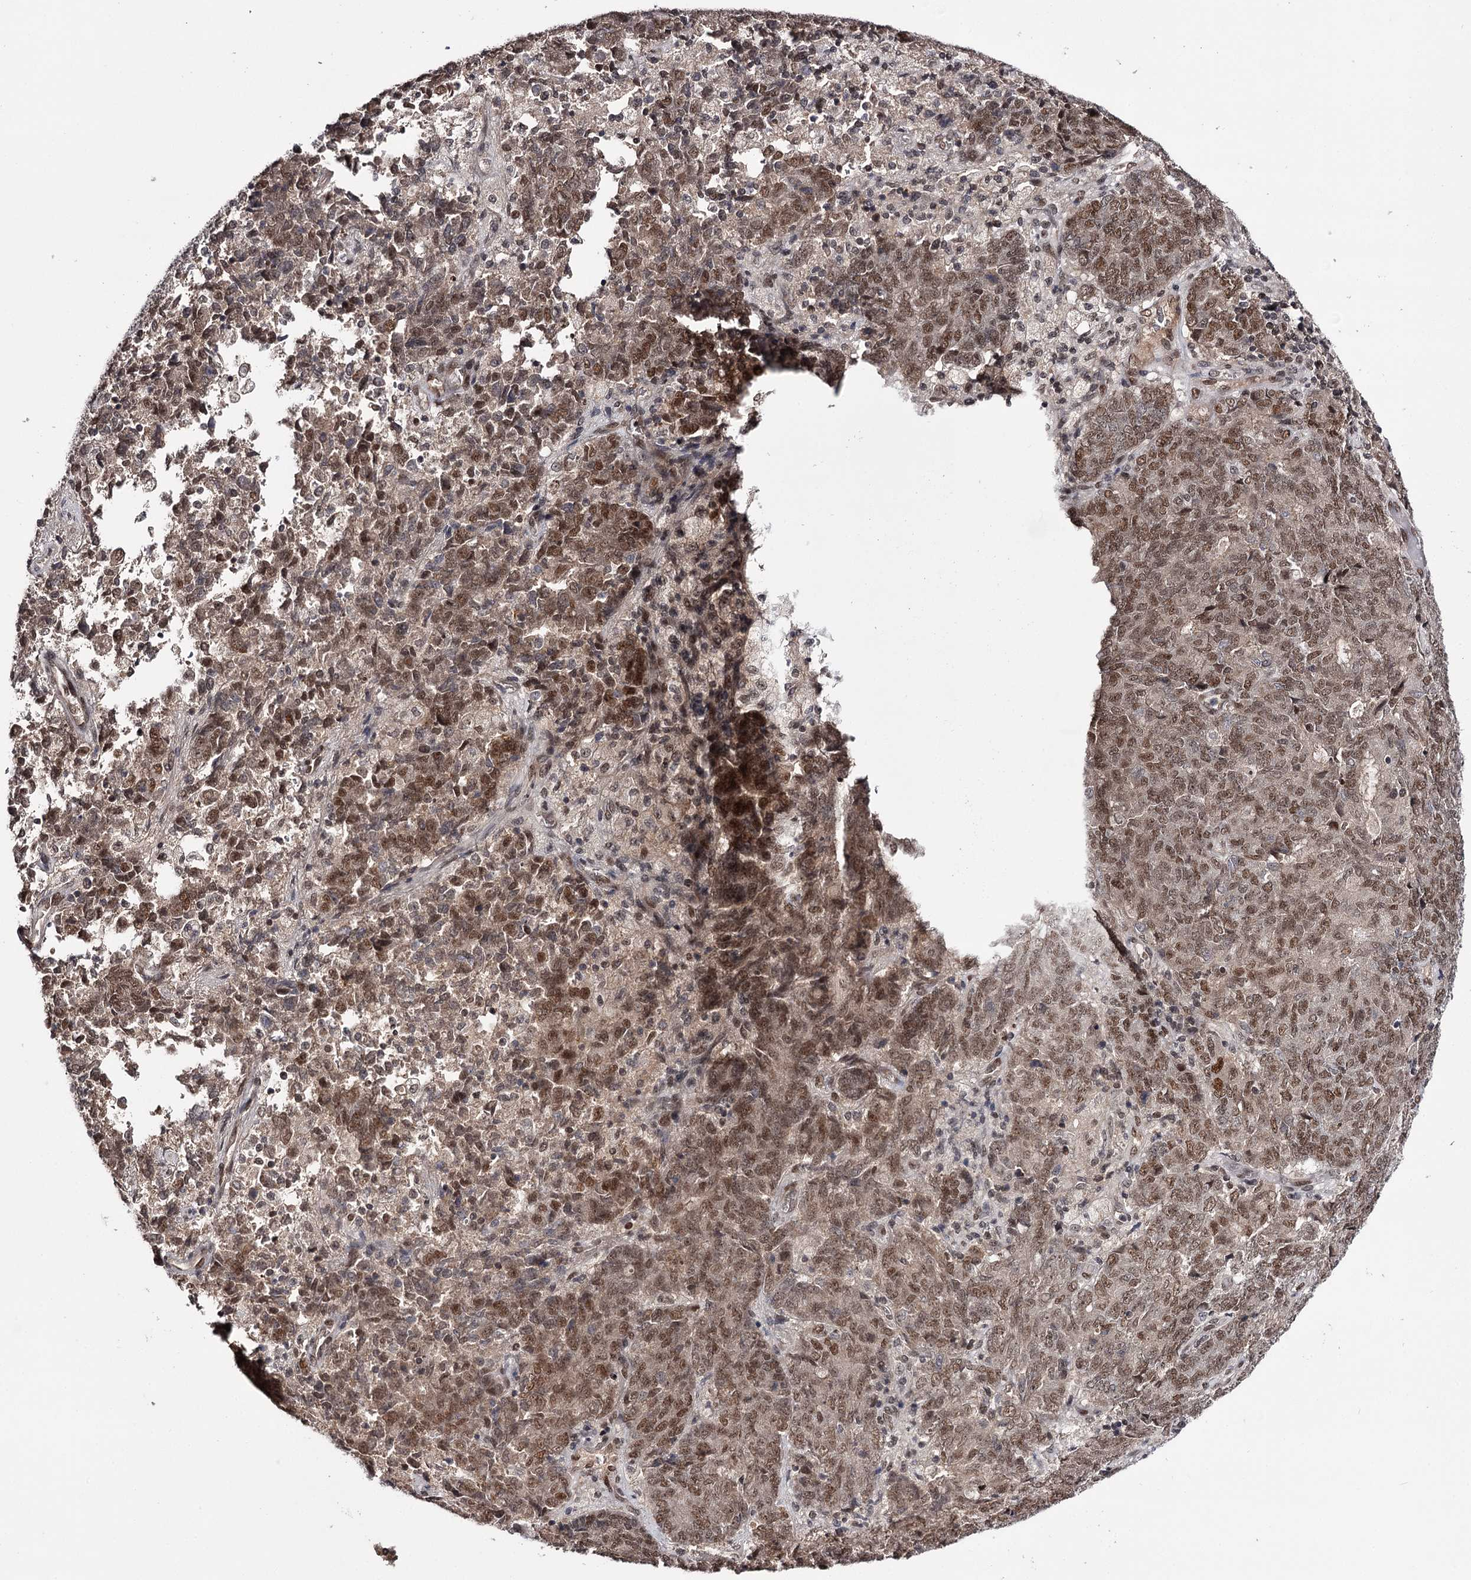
{"staining": {"intensity": "moderate", "quantity": ">75%", "location": "nuclear"}, "tissue": "endometrial cancer", "cell_type": "Tumor cells", "image_type": "cancer", "snomed": [{"axis": "morphology", "description": "Adenocarcinoma, NOS"}, {"axis": "topography", "description": "Endometrium"}], "caption": "An image of endometrial cancer stained for a protein exhibits moderate nuclear brown staining in tumor cells.", "gene": "TTC33", "patient": {"sex": "female", "age": 80}}